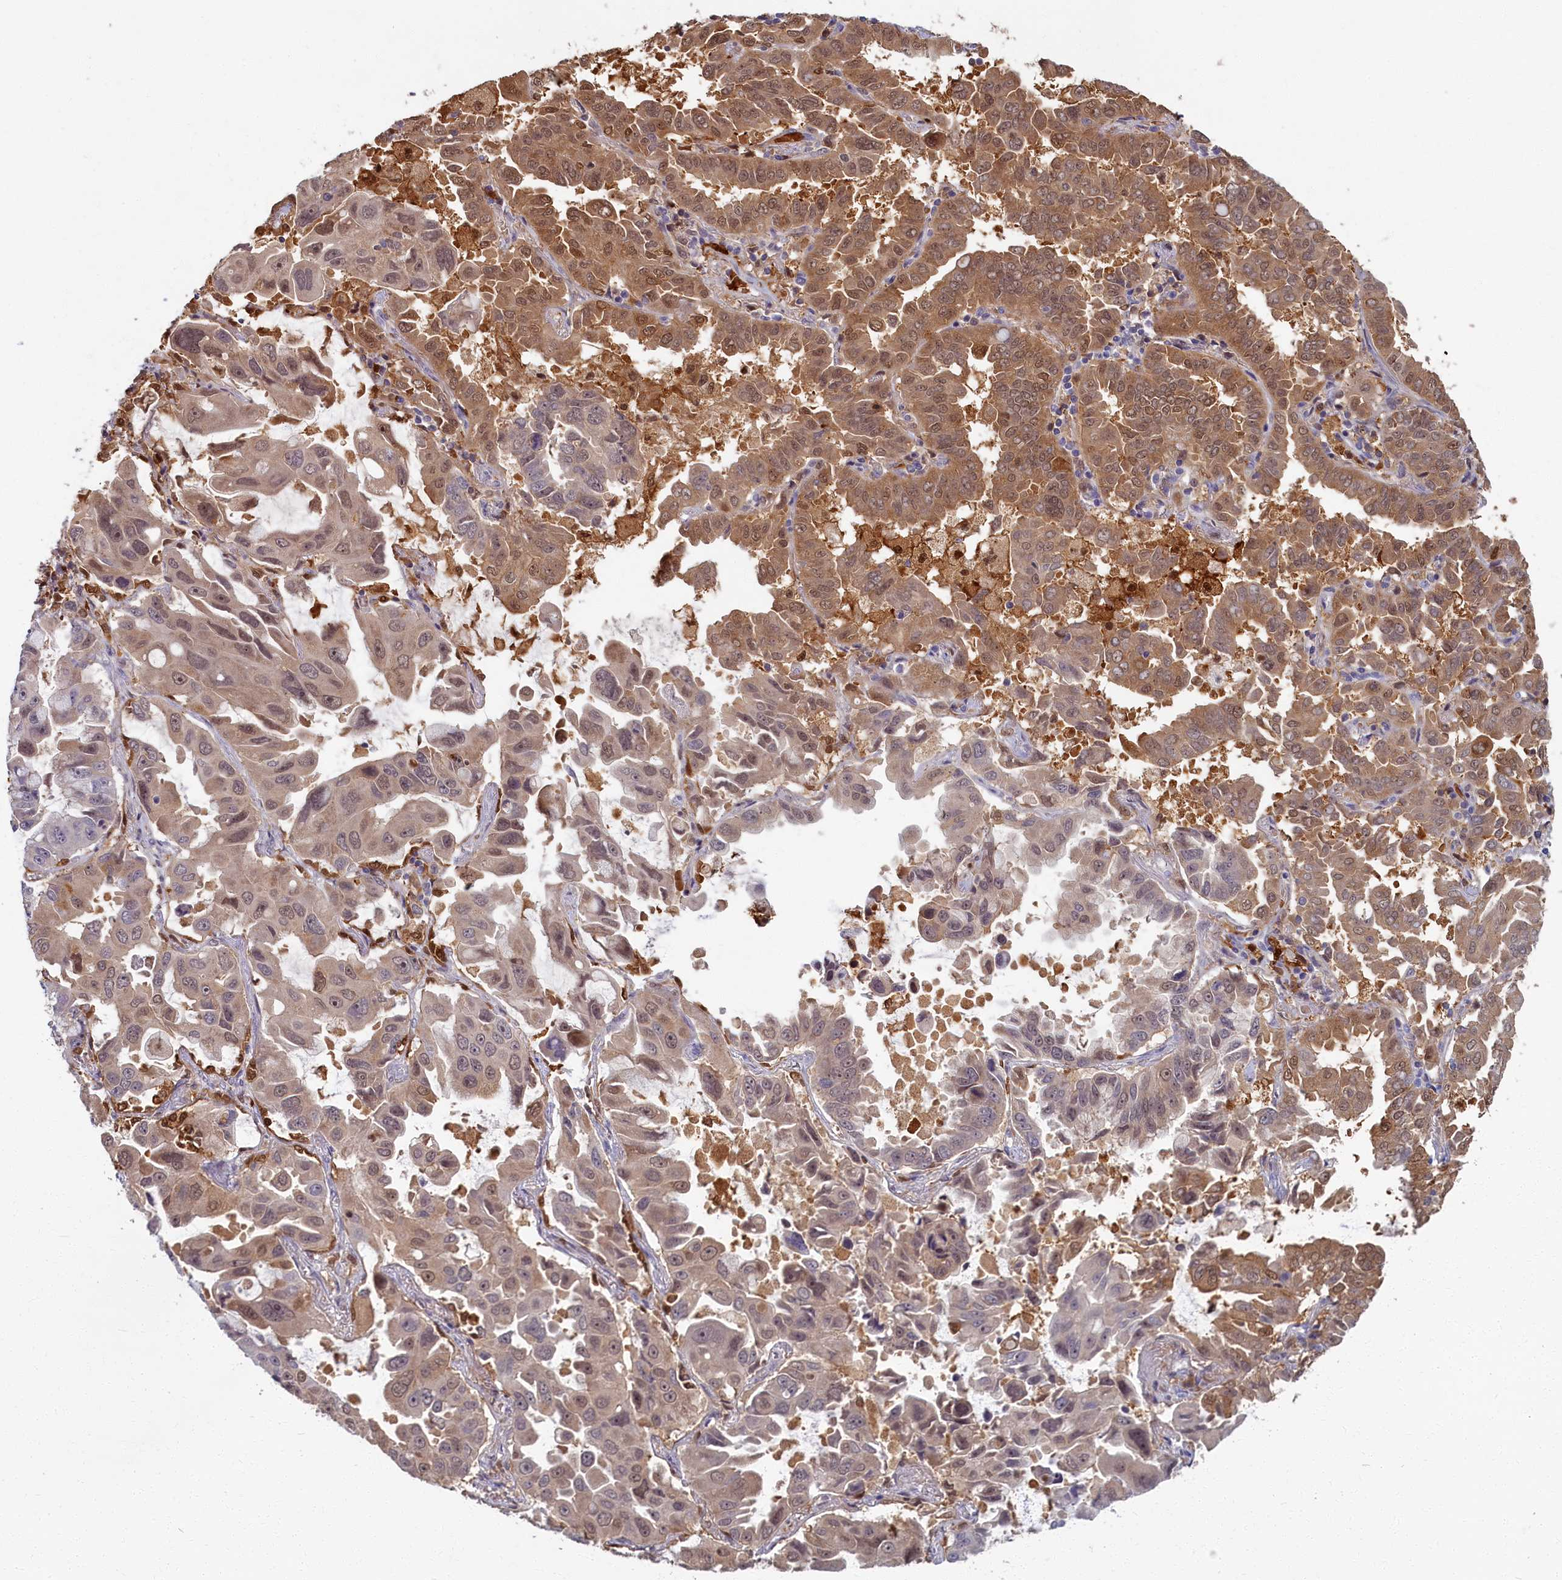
{"staining": {"intensity": "moderate", "quantity": "<25%", "location": "cytoplasmic/membranous,nuclear"}, "tissue": "lung cancer", "cell_type": "Tumor cells", "image_type": "cancer", "snomed": [{"axis": "morphology", "description": "Adenocarcinoma, NOS"}, {"axis": "topography", "description": "Lung"}], "caption": "Immunohistochemical staining of human lung cancer (adenocarcinoma) exhibits low levels of moderate cytoplasmic/membranous and nuclear positivity in approximately <25% of tumor cells.", "gene": "BLVRB", "patient": {"sex": "male", "age": 64}}